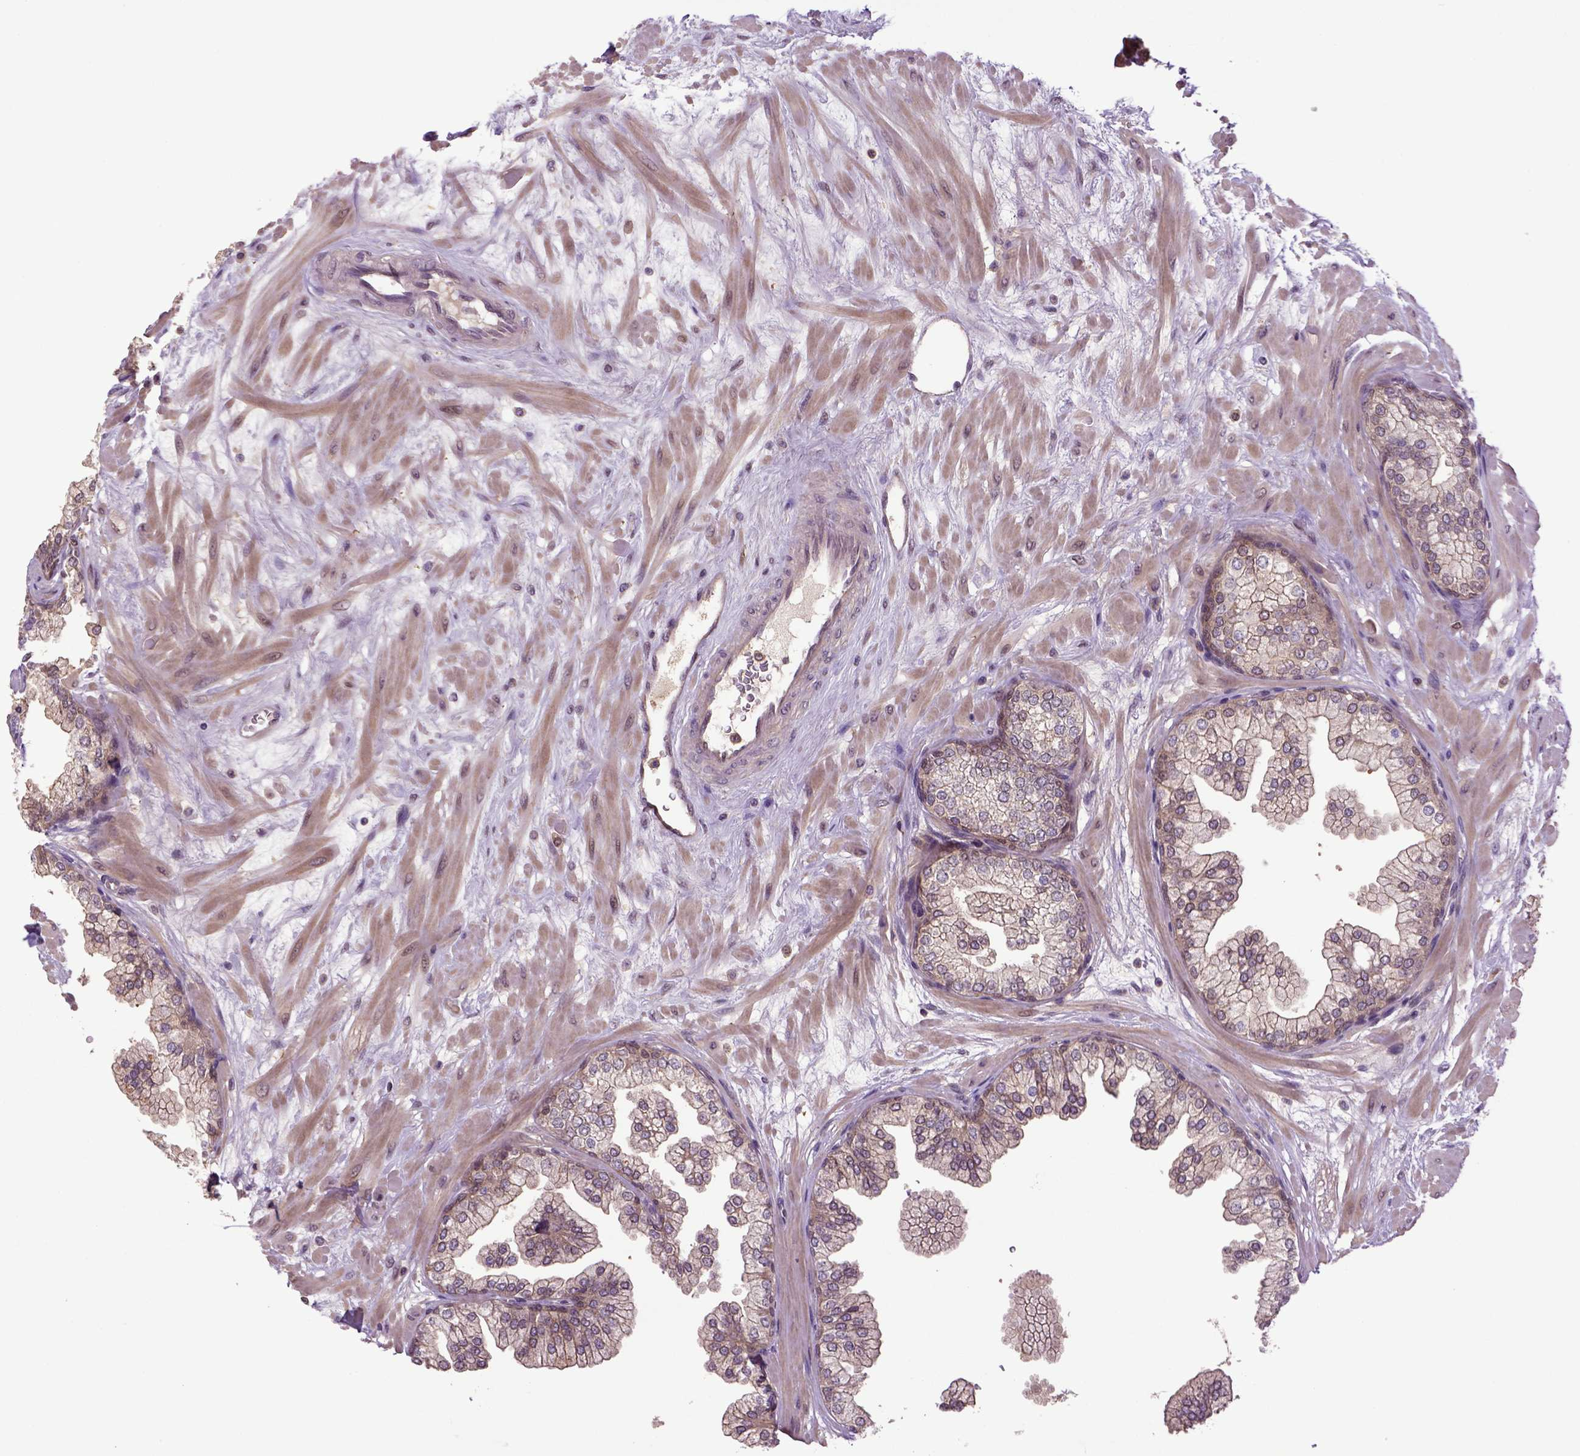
{"staining": {"intensity": "moderate", "quantity": "25%-75%", "location": "cytoplasmic/membranous"}, "tissue": "prostate", "cell_type": "Glandular cells", "image_type": "normal", "snomed": [{"axis": "morphology", "description": "Normal tissue, NOS"}, {"axis": "topography", "description": "Prostate"}, {"axis": "topography", "description": "Peripheral nerve tissue"}], "caption": "Glandular cells display medium levels of moderate cytoplasmic/membranous positivity in about 25%-75% of cells in benign prostate.", "gene": "HSPBP1", "patient": {"sex": "male", "age": 61}}